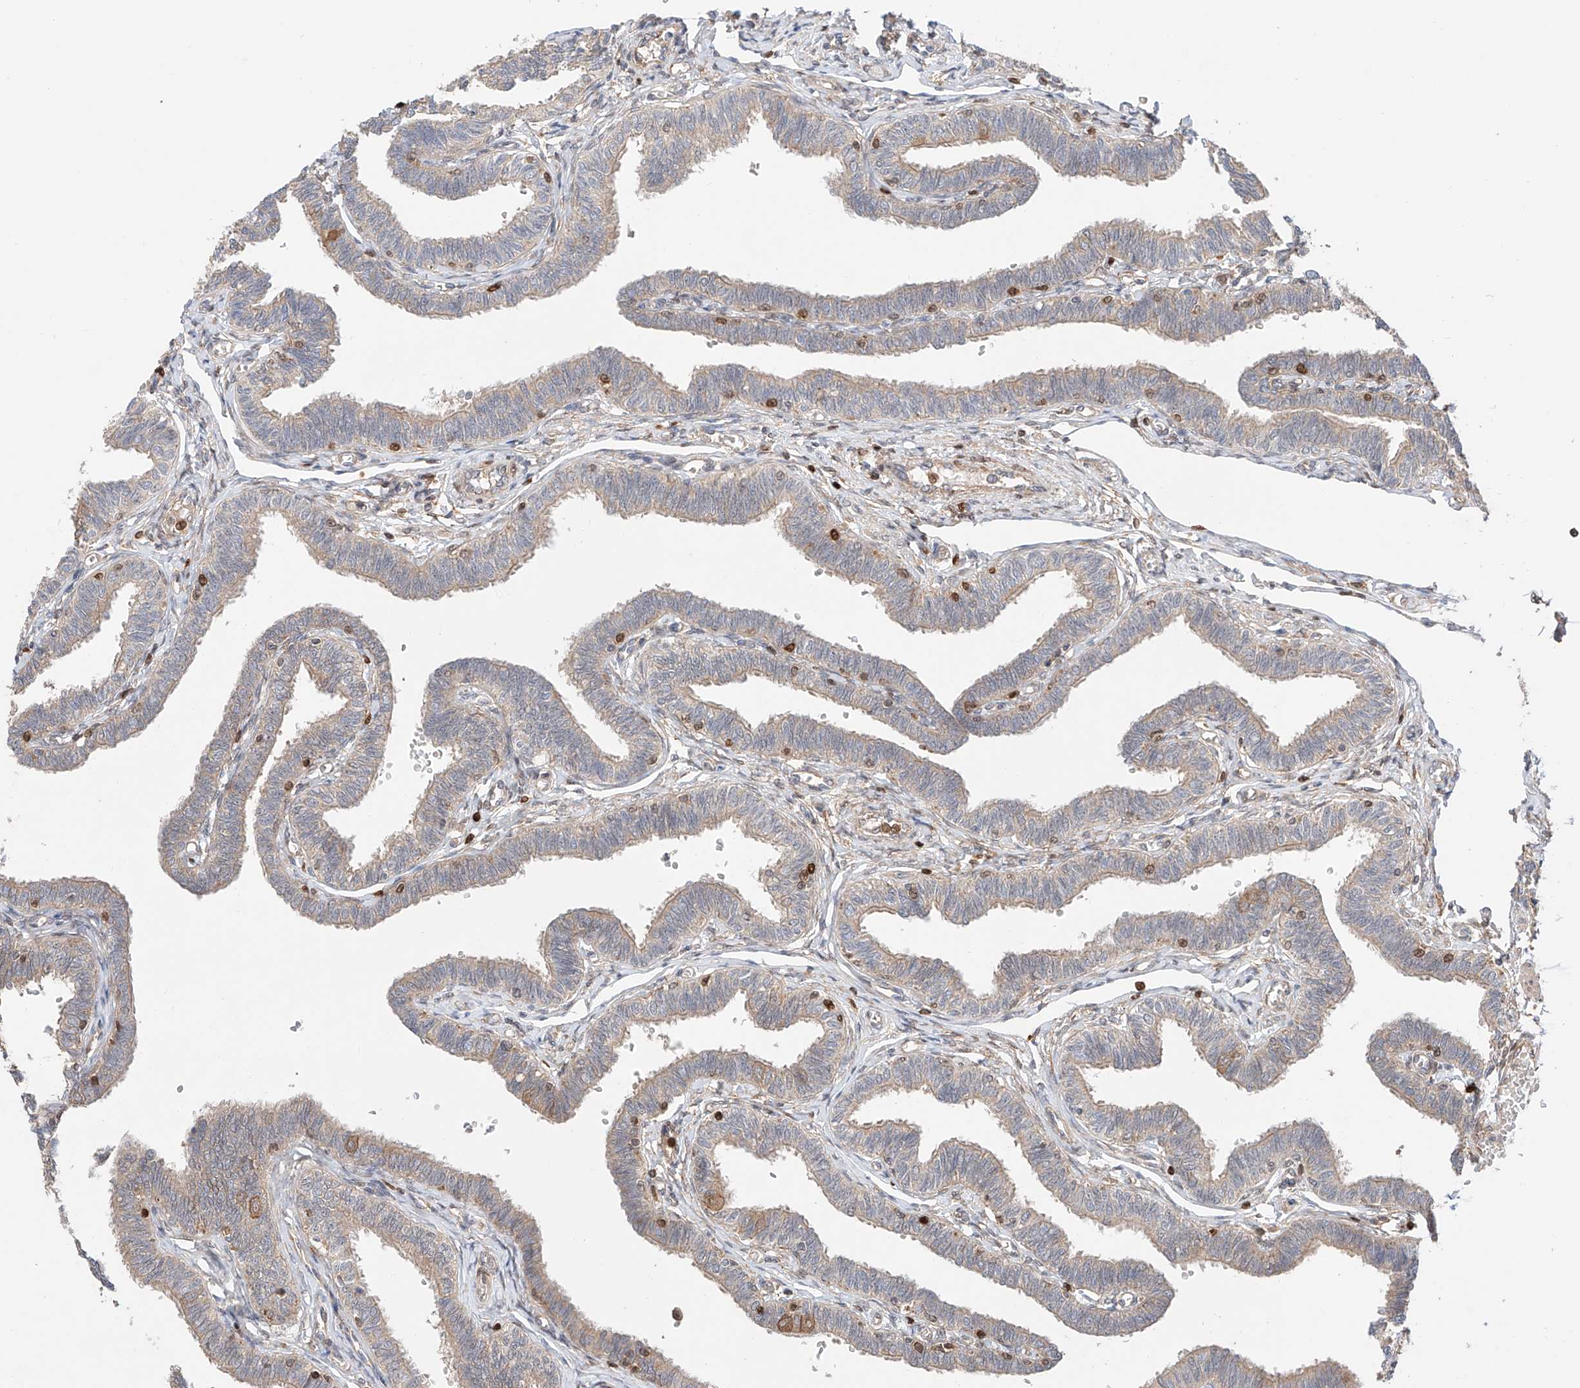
{"staining": {"intensity": "weak", "quantity": "<25%", "location": "cytoplasmic/membranous"}, "tissue": "fallopian tube", "cell_type": "Glandular cells", "image_type": "normal", "snomed": [{"axis": "morphology", "description": "Normal tissue, NOS"}, {"axis": "topography", "description": "Fallopian tube"}, {"axis": "topography", "description": "Ovary"}], "caption": "Glandular cells show no significant protein expression in unremarkable fallopian tube.", "gene": "IGSF22", "patient": {"sex": "female", "age": 23}}